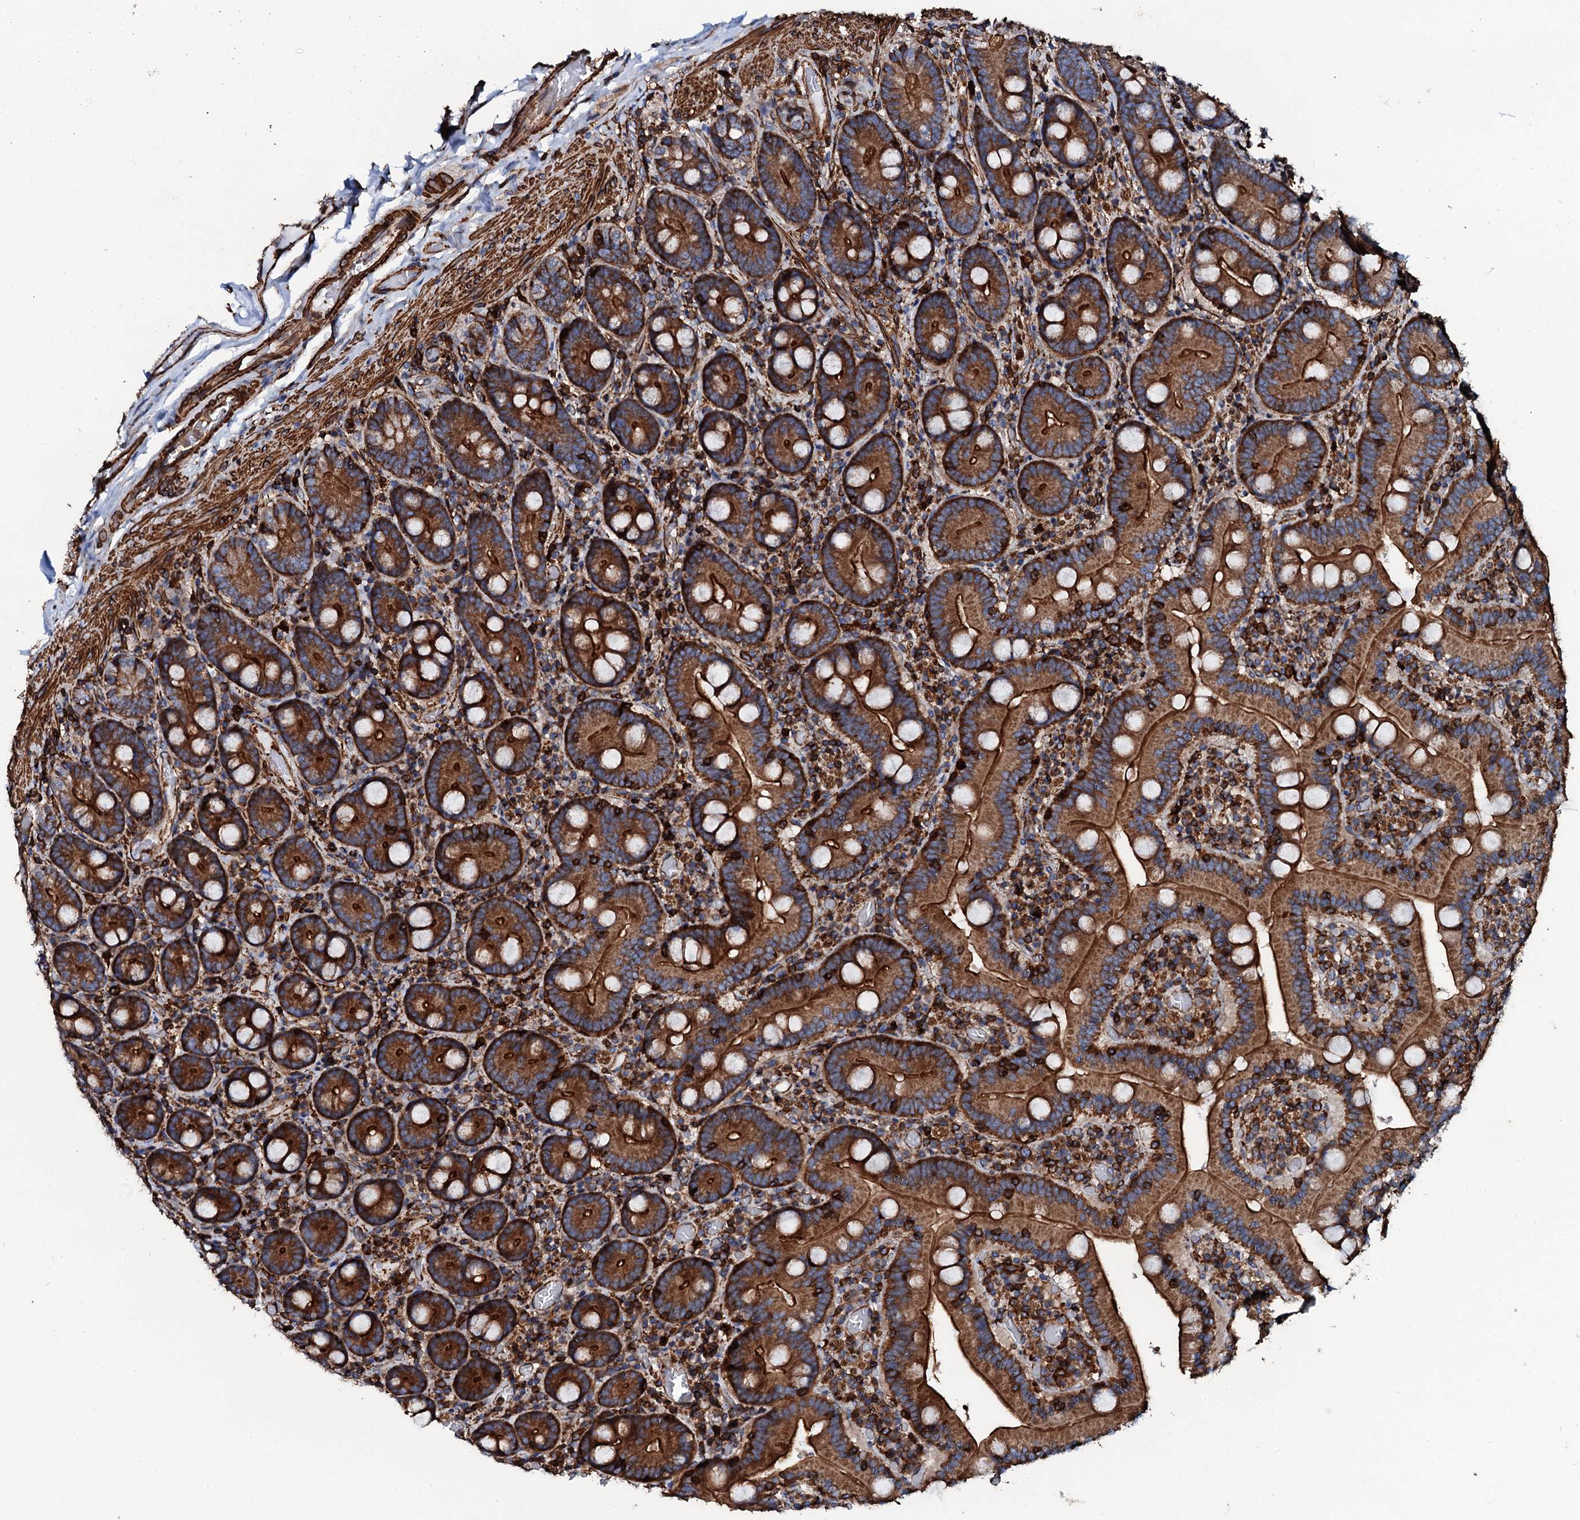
{"staining": {"intensity": "strong", "quantity": ">75%", "location": "cytoplasmic/membranous"}, "tissue": "duodenum", "cell_type": "Glandular cells", "image_type": "normal", "snomed": [{"axis": "morphology", "description": "Normal tissue, NOS"}, {"axis": "topography", "description": "Duodenum"}], "caption": "A photomicrograph showing strong cytoplasmic/membranous expression in about >75% of glandular cells in benign duodenum, as visualized by brown immunohistochemical staining.", "gene": "INTS10", "patient": {"sex": "female", "age": 62}}